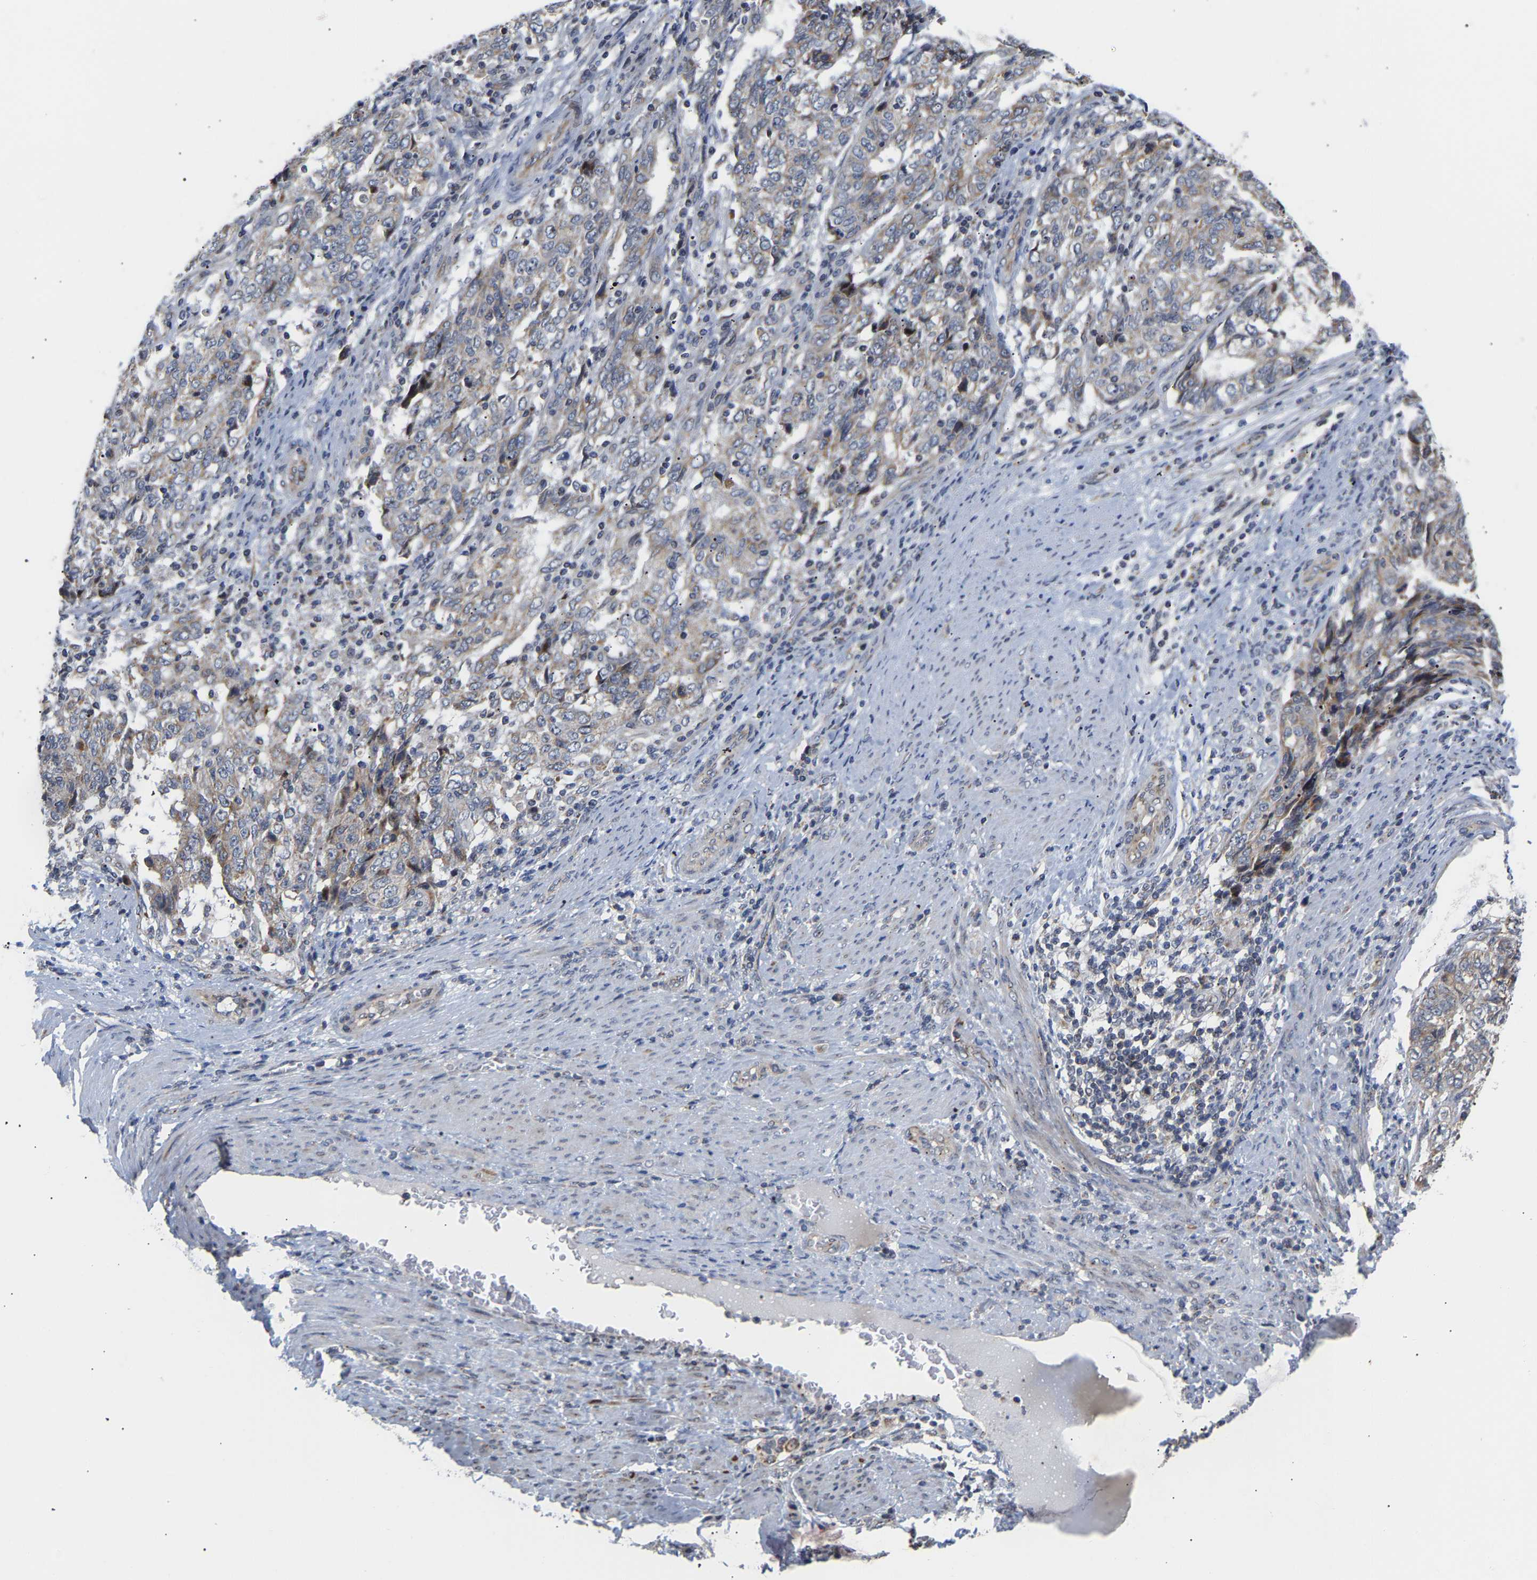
{"staining": {"intensity": "weak", "quantity": "<25%", "location": "cytoplasmic/membranous"}, "tissue": "endometrial cancer", "cell_type": "Tumor cells", "image_type": "cancer", "snomed": [{"axis": "morphology", "description": "Adenocarcinoma, NOS"}, {"axis": "topography", "description": "Endometrium"}], "caption": "IHC of human endometrial cancer (adenocarcinoma) exhibits no expression in tumor cells.", "gene": "PCNT", "patient": {"sex": "female", "age": 80}}